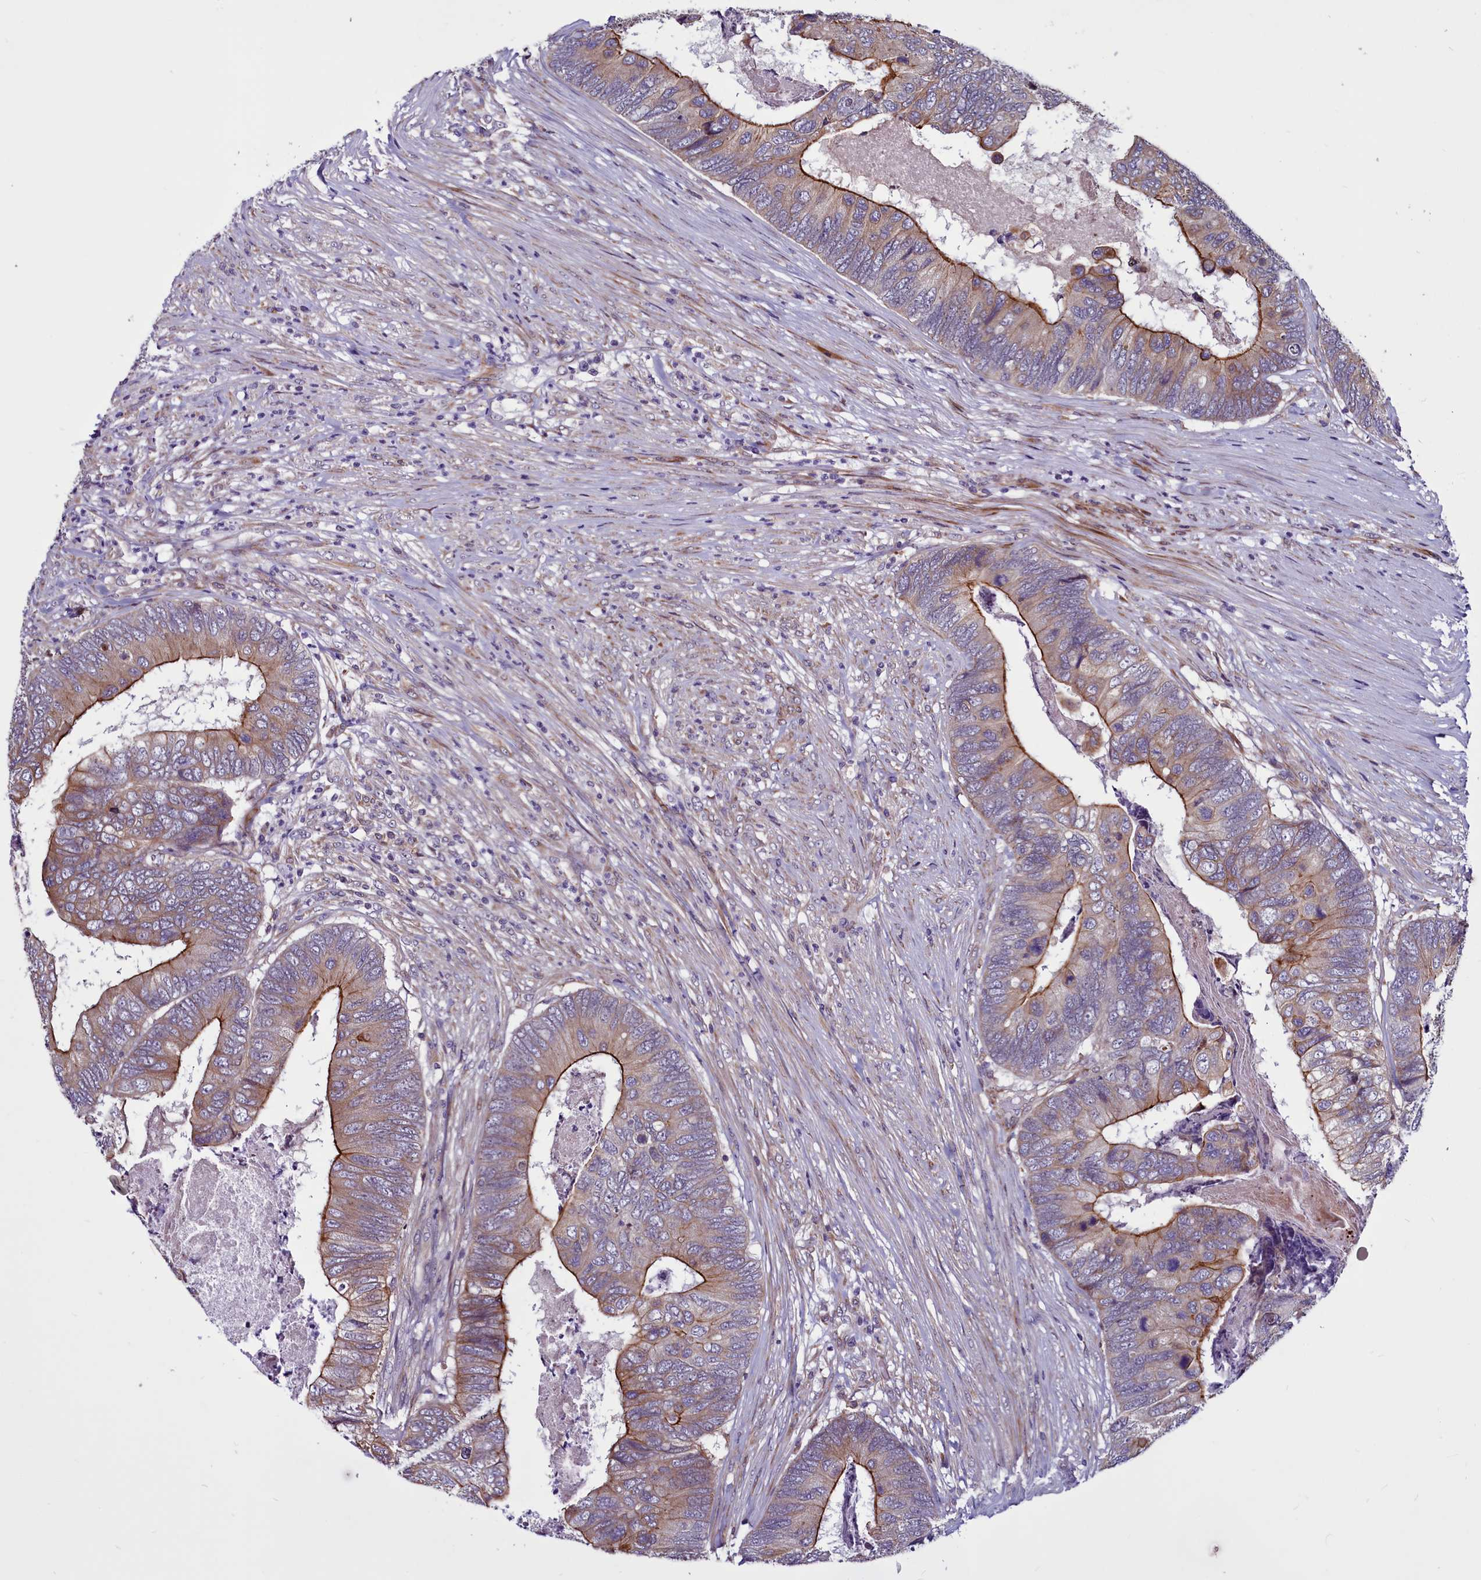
{"staining": {"intensity": "strong", "quantity": "25%-75%", "location": "cytoplasmic/membranous"}, "tissue": "colorectal cancer", "cell_type": "Tumor cells", "image_type": "cancer", "snomed": [{"axis": "morphology", "description": "Adenocarcinoma, NOS"}, {"axis": "topography", "description": "Colon"}], "caption": "Adenocarcinoma (colorectal) tissue shows strong cytoplasmic/membranous expression in about 25%-75% of tumor cells, visualized by immunohistochemistry. The staining was performed using DAB to visualize the protein expression in brown, while the nuclei were stained in blue with hematoxylin (Magnification: 20x).", "gene": "MCRIP1", "patient": {"sex": "female", "age": 67}}